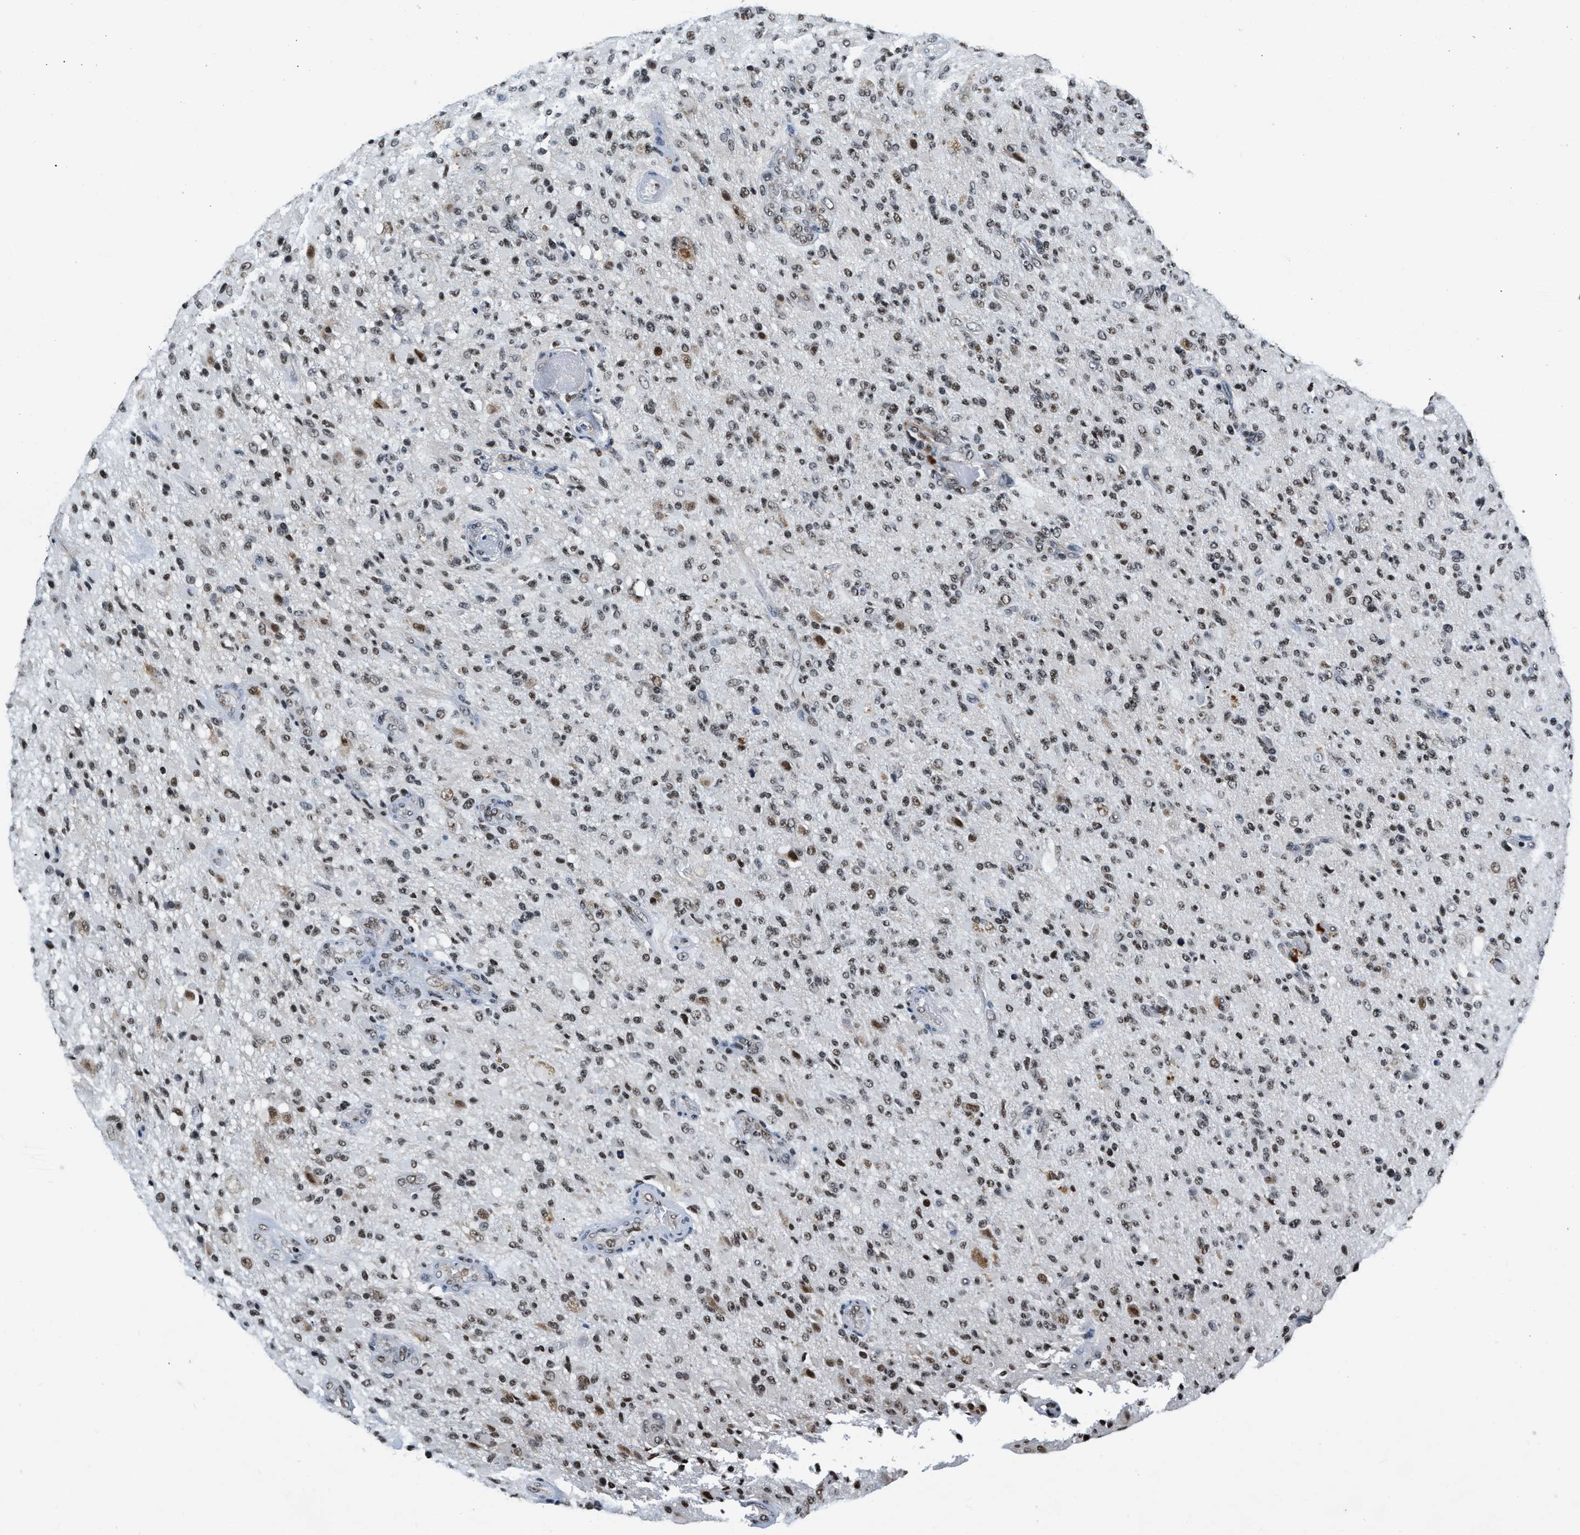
{"staining": {"intensity": "weak", "quantity": ">75%", "location": "nuclear"}, "tissue": "glioma", "cell_type": "Tumor cells", "image_type": "cancer", "snomed": [{"axis": "morphology", "description": "Glioma, malignant, High grade"}, {"axis": "topography", "description": "Brain"}], "caption": "High-magnification brightfield microscopy of glioma stained with DAB (brown) and counterstained with hematoxylin (blue). tumor cells exhibit weak nuclear staining is appreciated in approximately>75% of cells.", "gene": "CCNE1", "patient": {"sex": "male", "age": 71}}